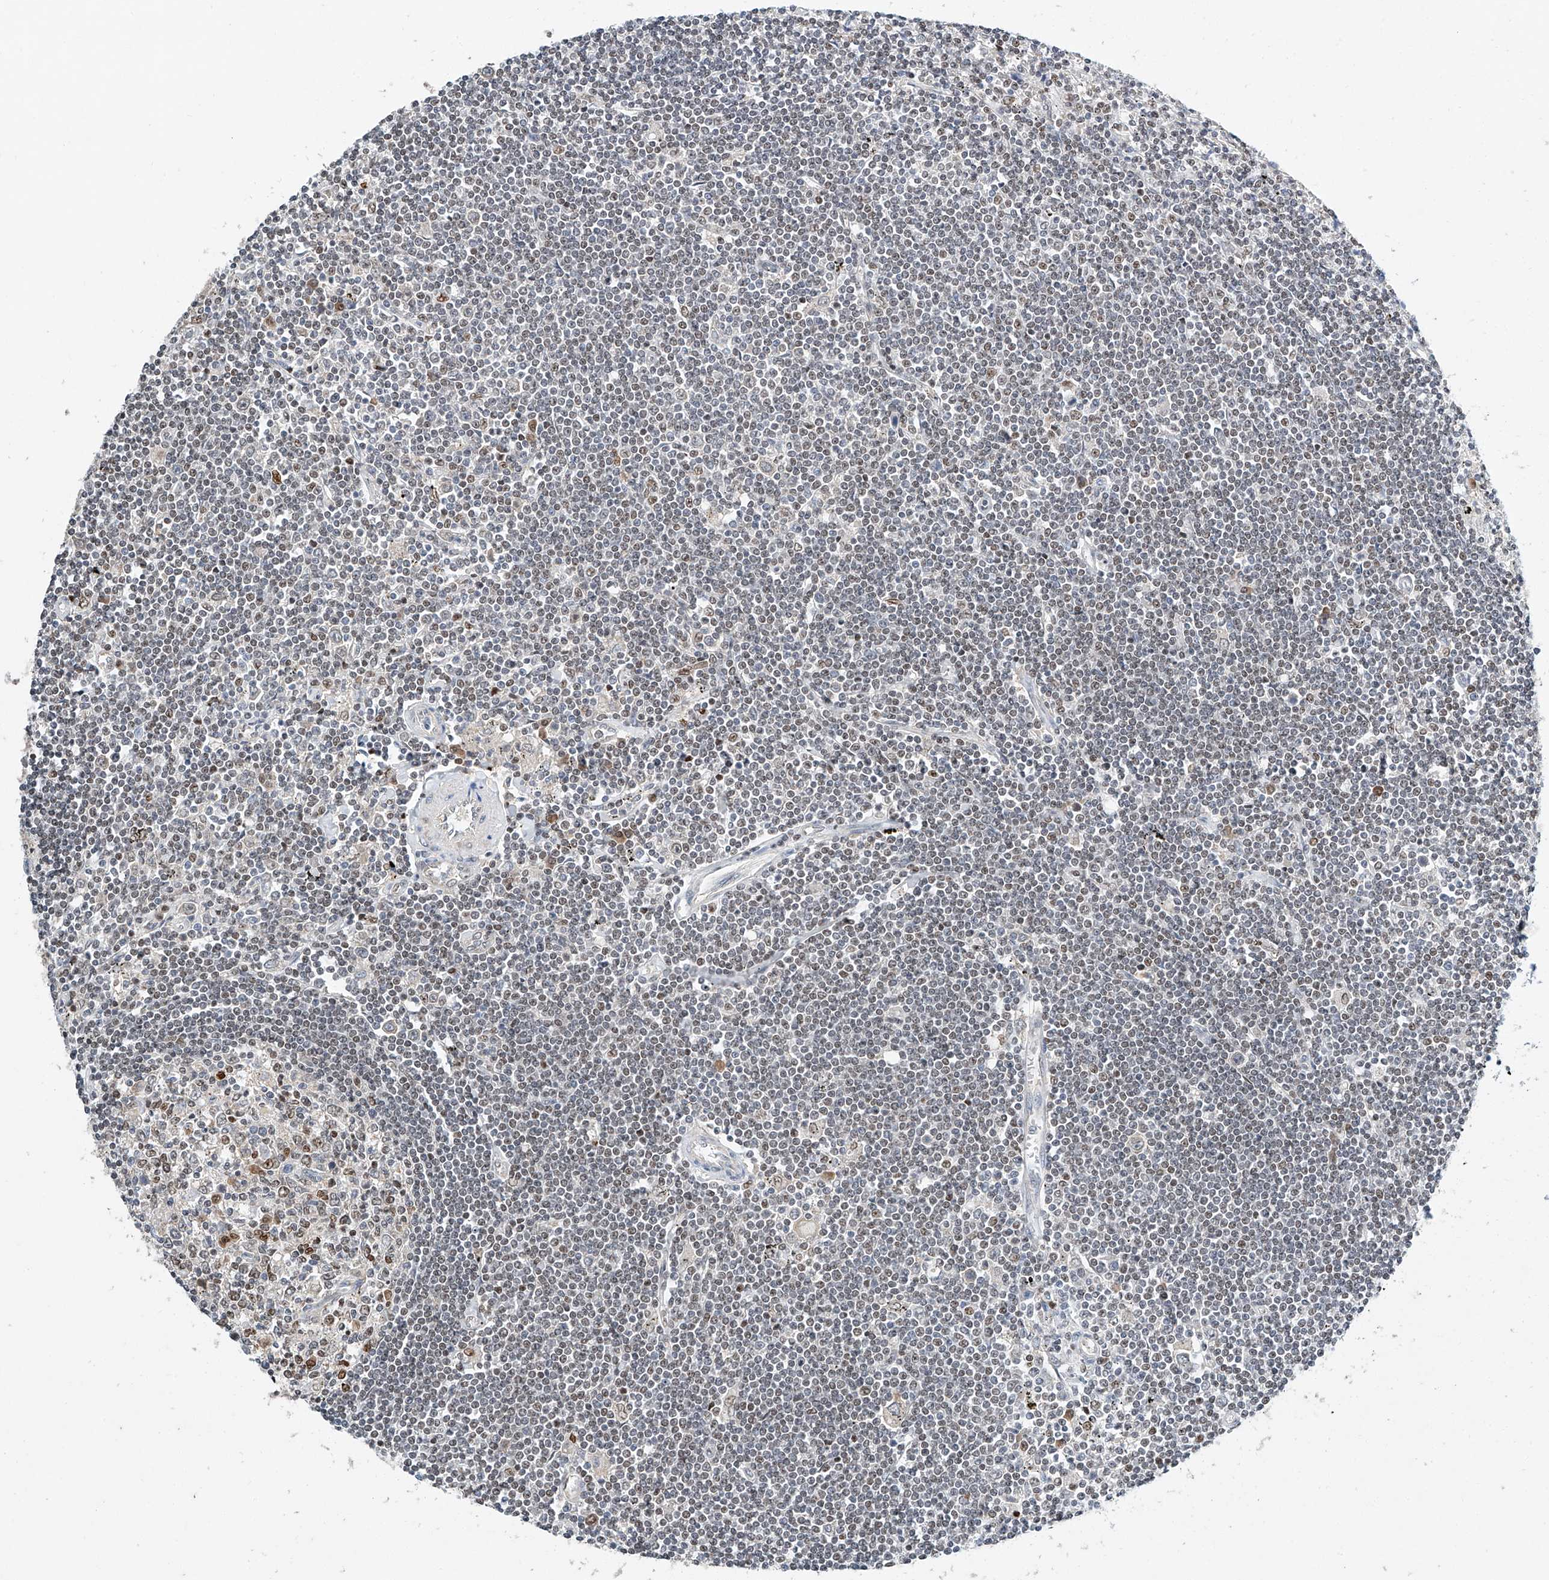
{"staining": {"intensity": "weak", "quantity": "25%-75%", "location": "nuclear"}, "tissue": "lymphoma", "cell_type": "Tumor cells", "image_type": "cancer", "snomed": [{"axis": "morphology", "description": "Malignant lymphoma, non-Hodgkin's type, Low grade"}, {"axis": "topography", "description": "Spleen"}], "caption": "Tumor cells exhibit low levels of weak nuclear staining in about 25%-75% of cells in human lymphoma. Using DAB (3,3'-diaminobenzidine) (brown) and hematoxylin (blue) stains, captured at high magnification using brightfield microscopy.", "gene": "CTDP1", "patient": {"sex": "male", "age": 76}}